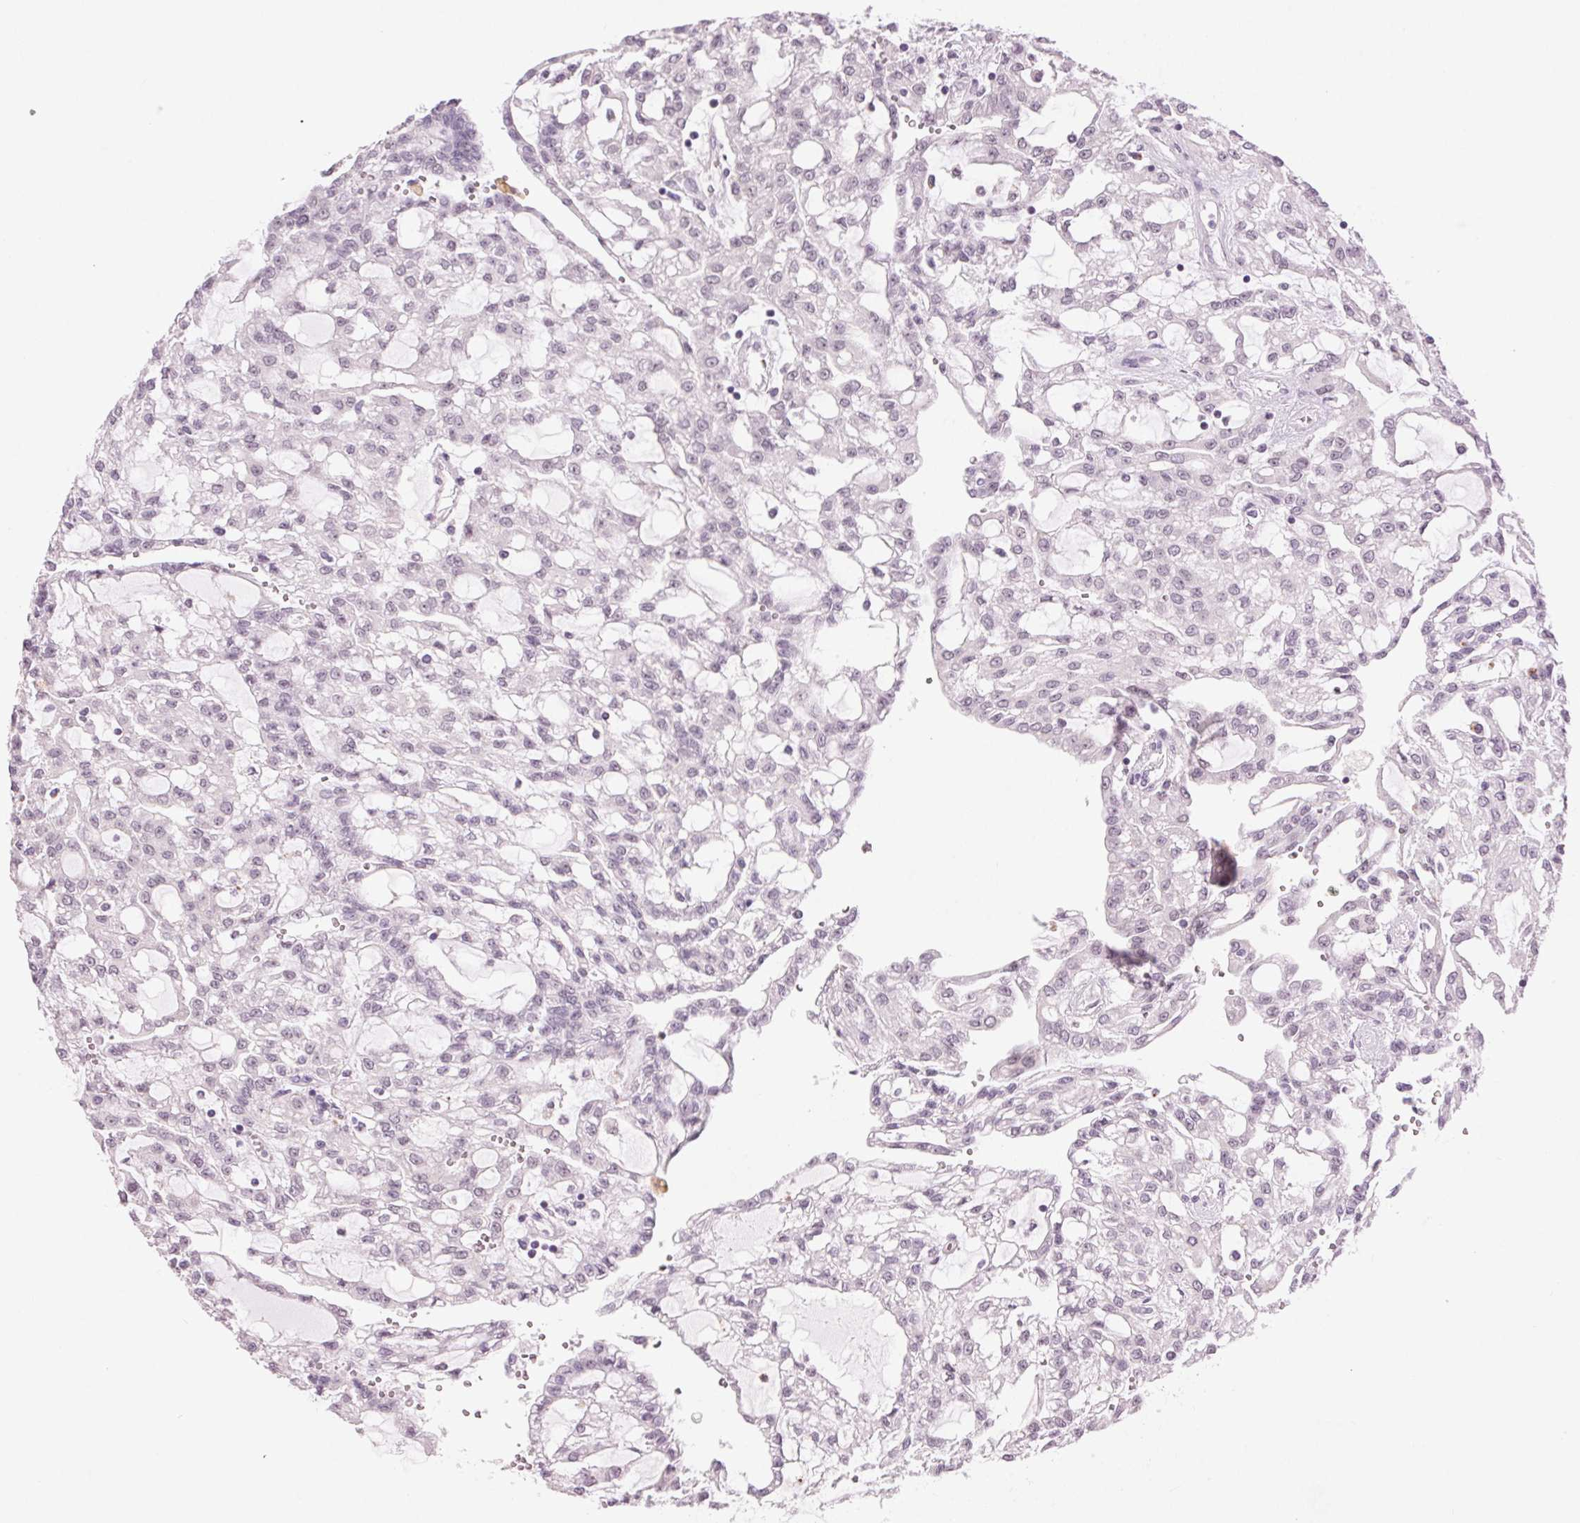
{"staining": {"intensity": "negative", "quantity": "none", "location": "none"}, "tissue": "renal cancer", "cell_type": "Tumor cells", "image_type": "cancer", "snomed": [{"axis": "morphology", "description": "Adenocarcinoma, NOS"}, {"axis": "topography", "description": "Kidney"}], "caption": "The histopathology image reveals no significant positivity in tumor cells of renal cancer (adenocarcinoma).", "gene": "MPO", "patient": {"sex": "male", "age": 63}}